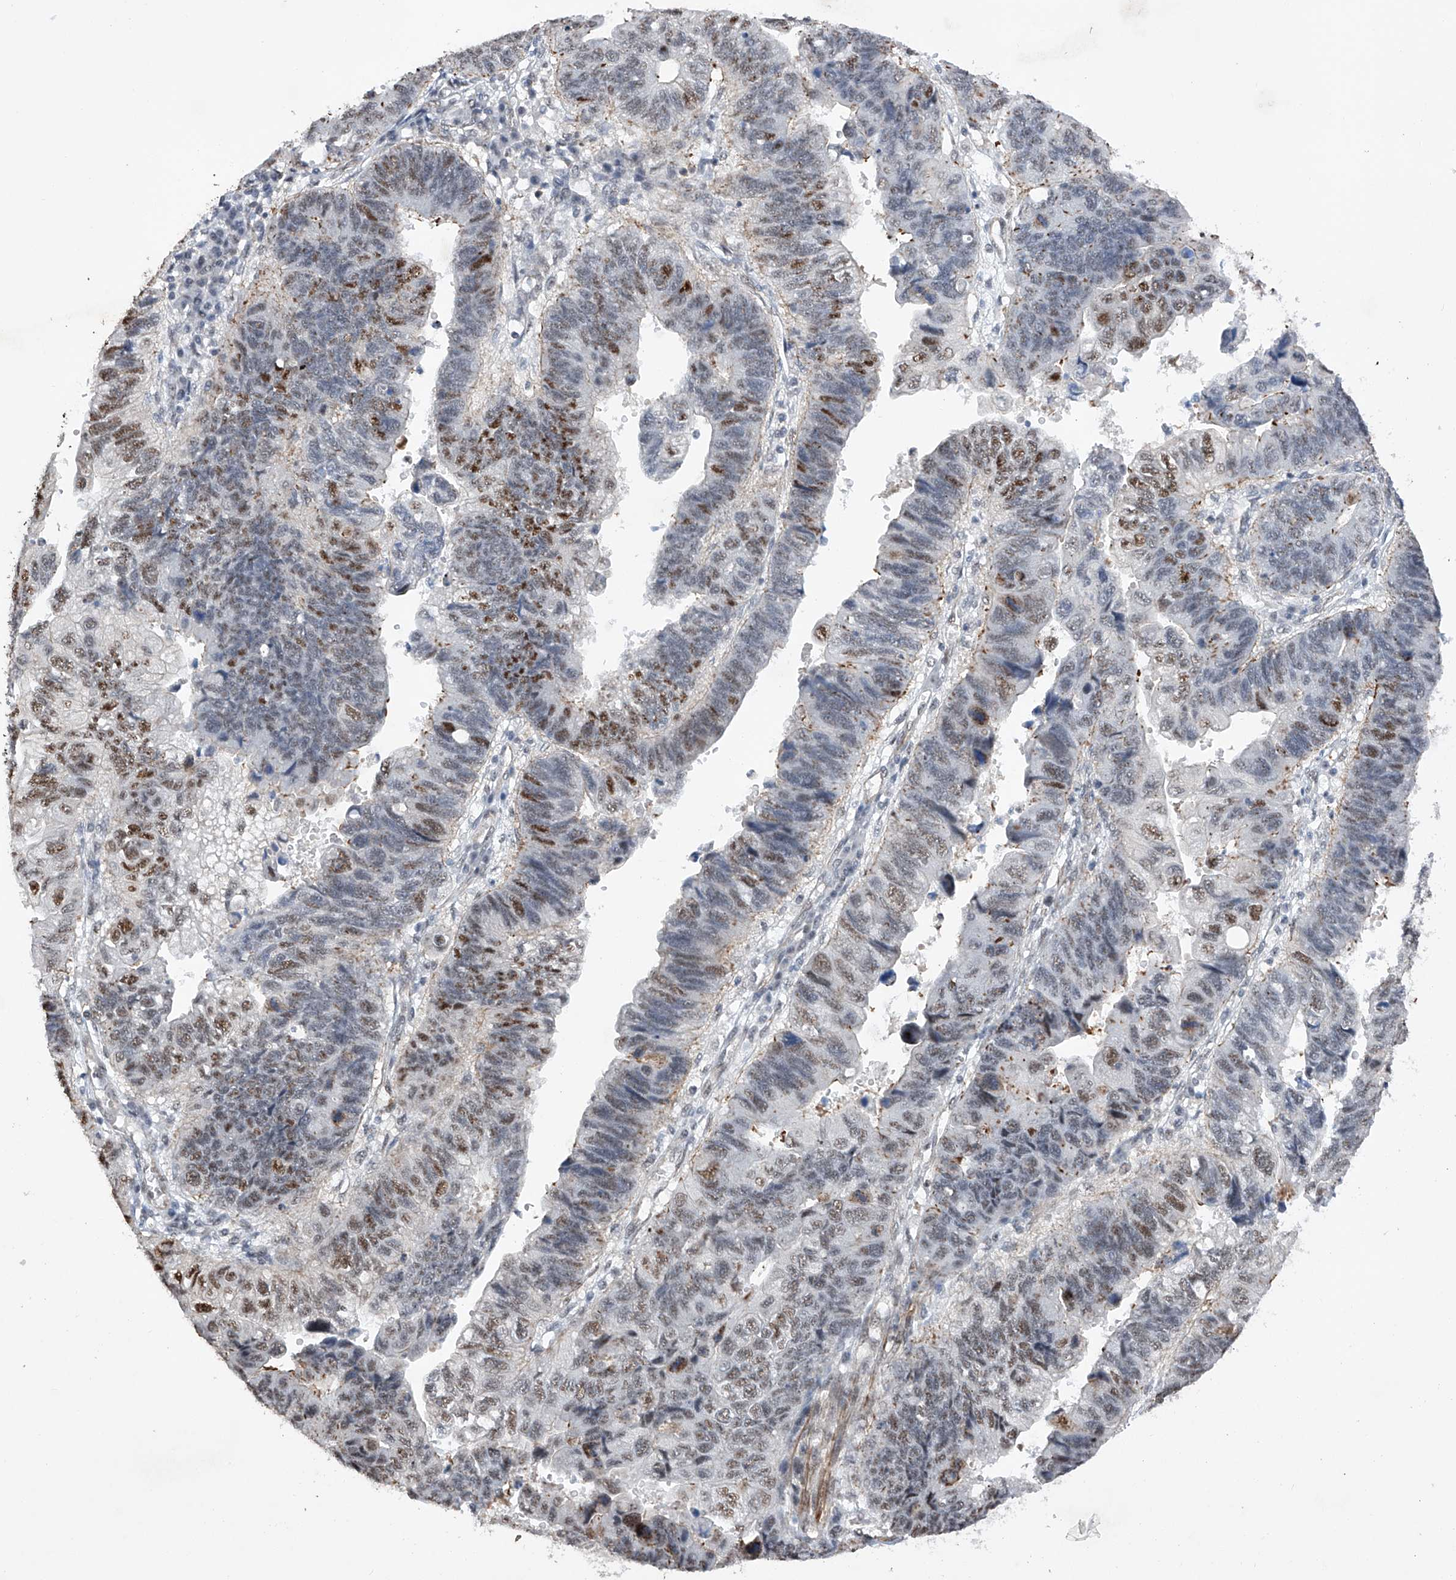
{"staining": {"intensity": "moderate", "quantity": "25%-75%", "location": "nuclear"}, "tissue": "stomach cancer", "cell_type": "Tumor cells", "image_type": "cancer", "snomed": [{"axis": "morphology", "description": "Adenocarcinoma, NOS"}, {"axis": "topography", "description": "Stomach"}], "caption": "There is medium levels of moderate nuclear positivity in tumor cells of stomach adenocarcinoma, as demonstrated by immunohistochemical staining (brown color).", "gene": "NFATC4", "patient": {"sex": "male", "age": 59}}